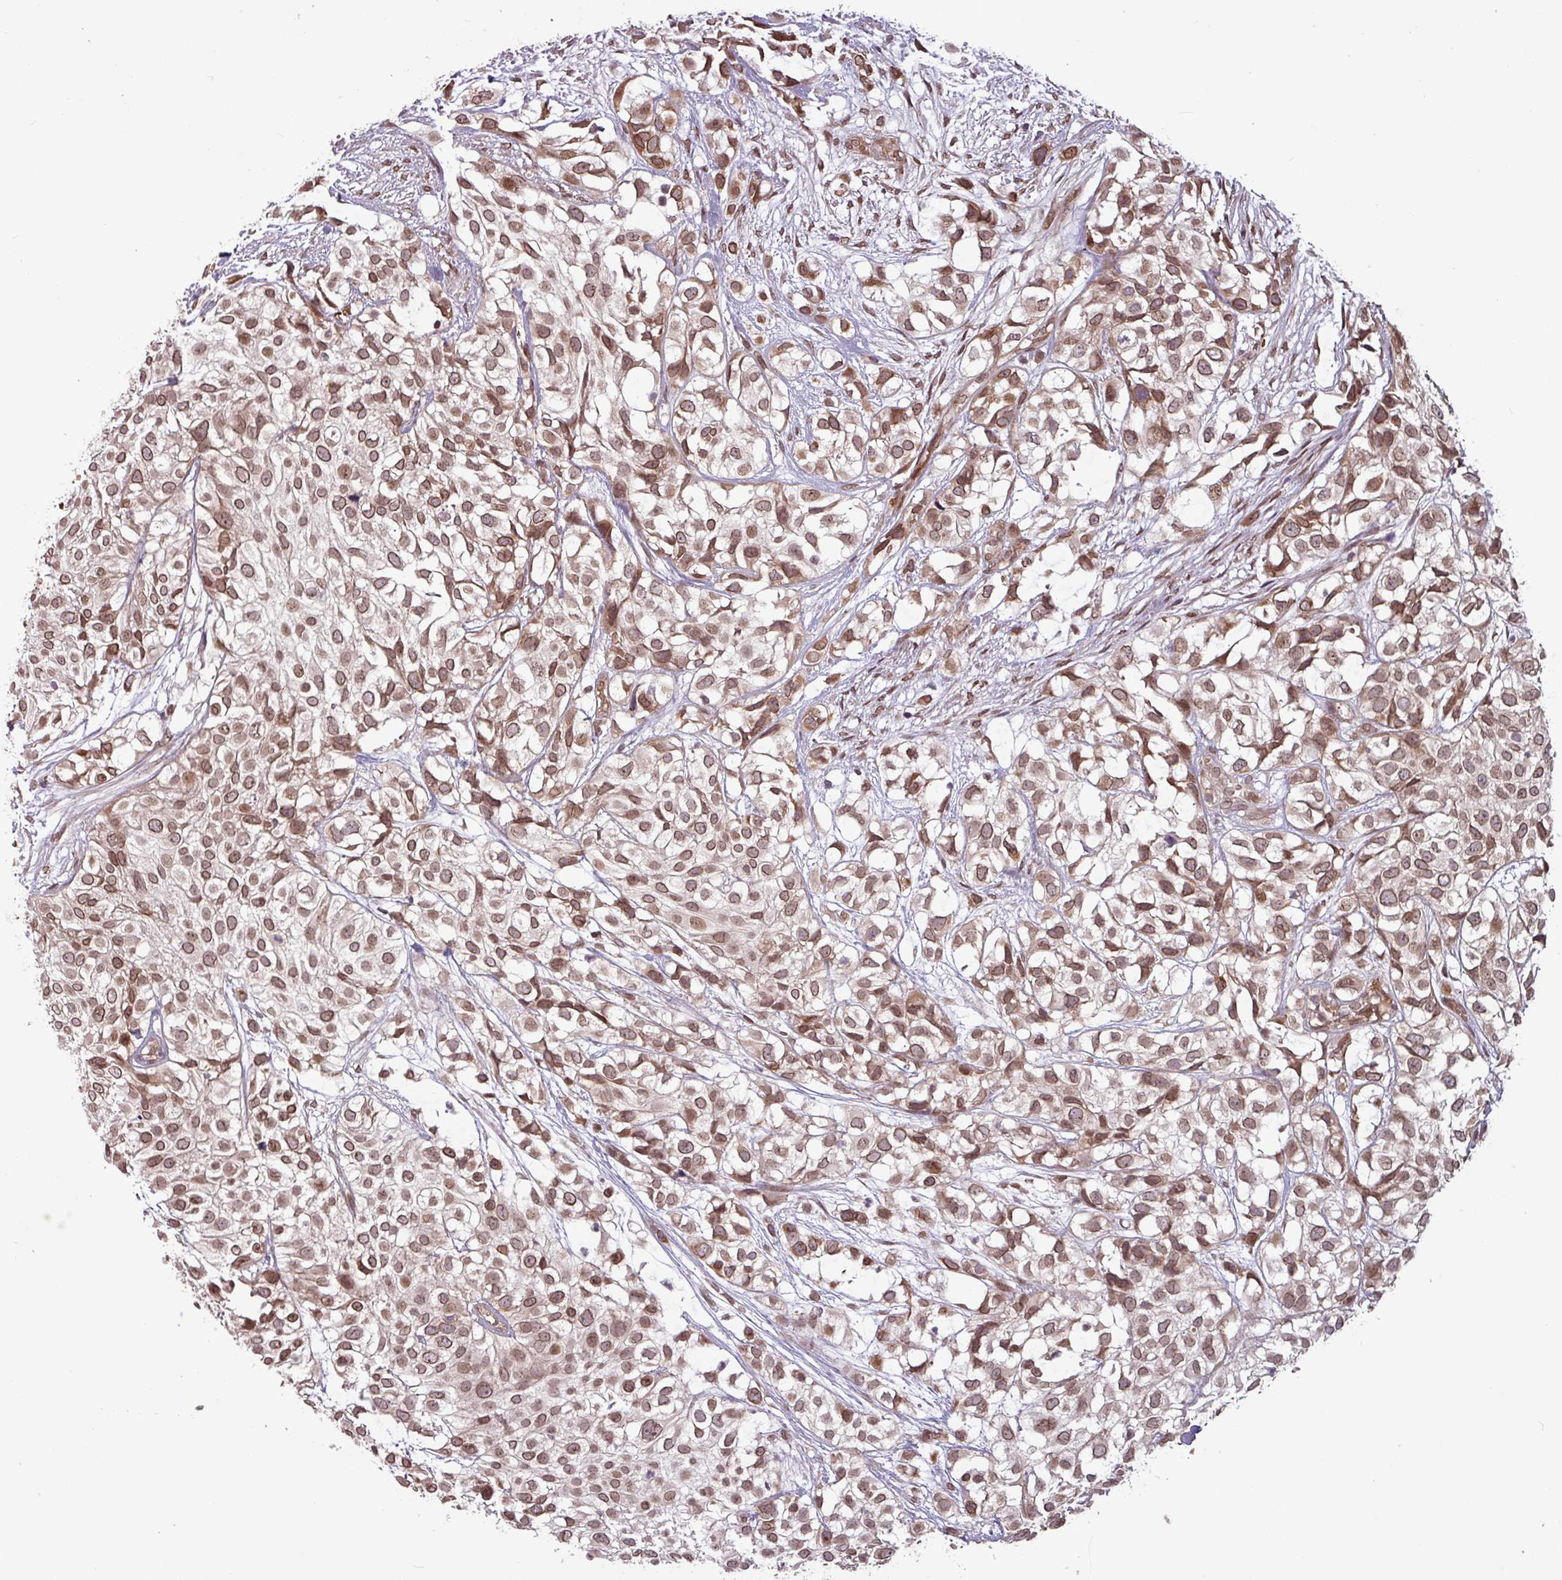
{"staining": {"intensity": "moderate", "quantity": ">75%", "location": "cytoplasmic/membranous,nuclear"}, "tissue": "urothelial cancer", "cell_type": "Tumor cells", "image_type": "cancer", "snomed": [{"axis": "morphology", "description": "Urothelial carcinoma, High grade"}, {"axis": "topography", "description": "Urinary bladder"}], "caption": "Approximately >75% of tumor cells in urothelial cancer show moderate cytoplasmic/membranous and nuclear protein expression as visualized by brown immunohistochemical staining.", "gene": "RBM4B", "patient": {"sex": "male", "age": 56}}